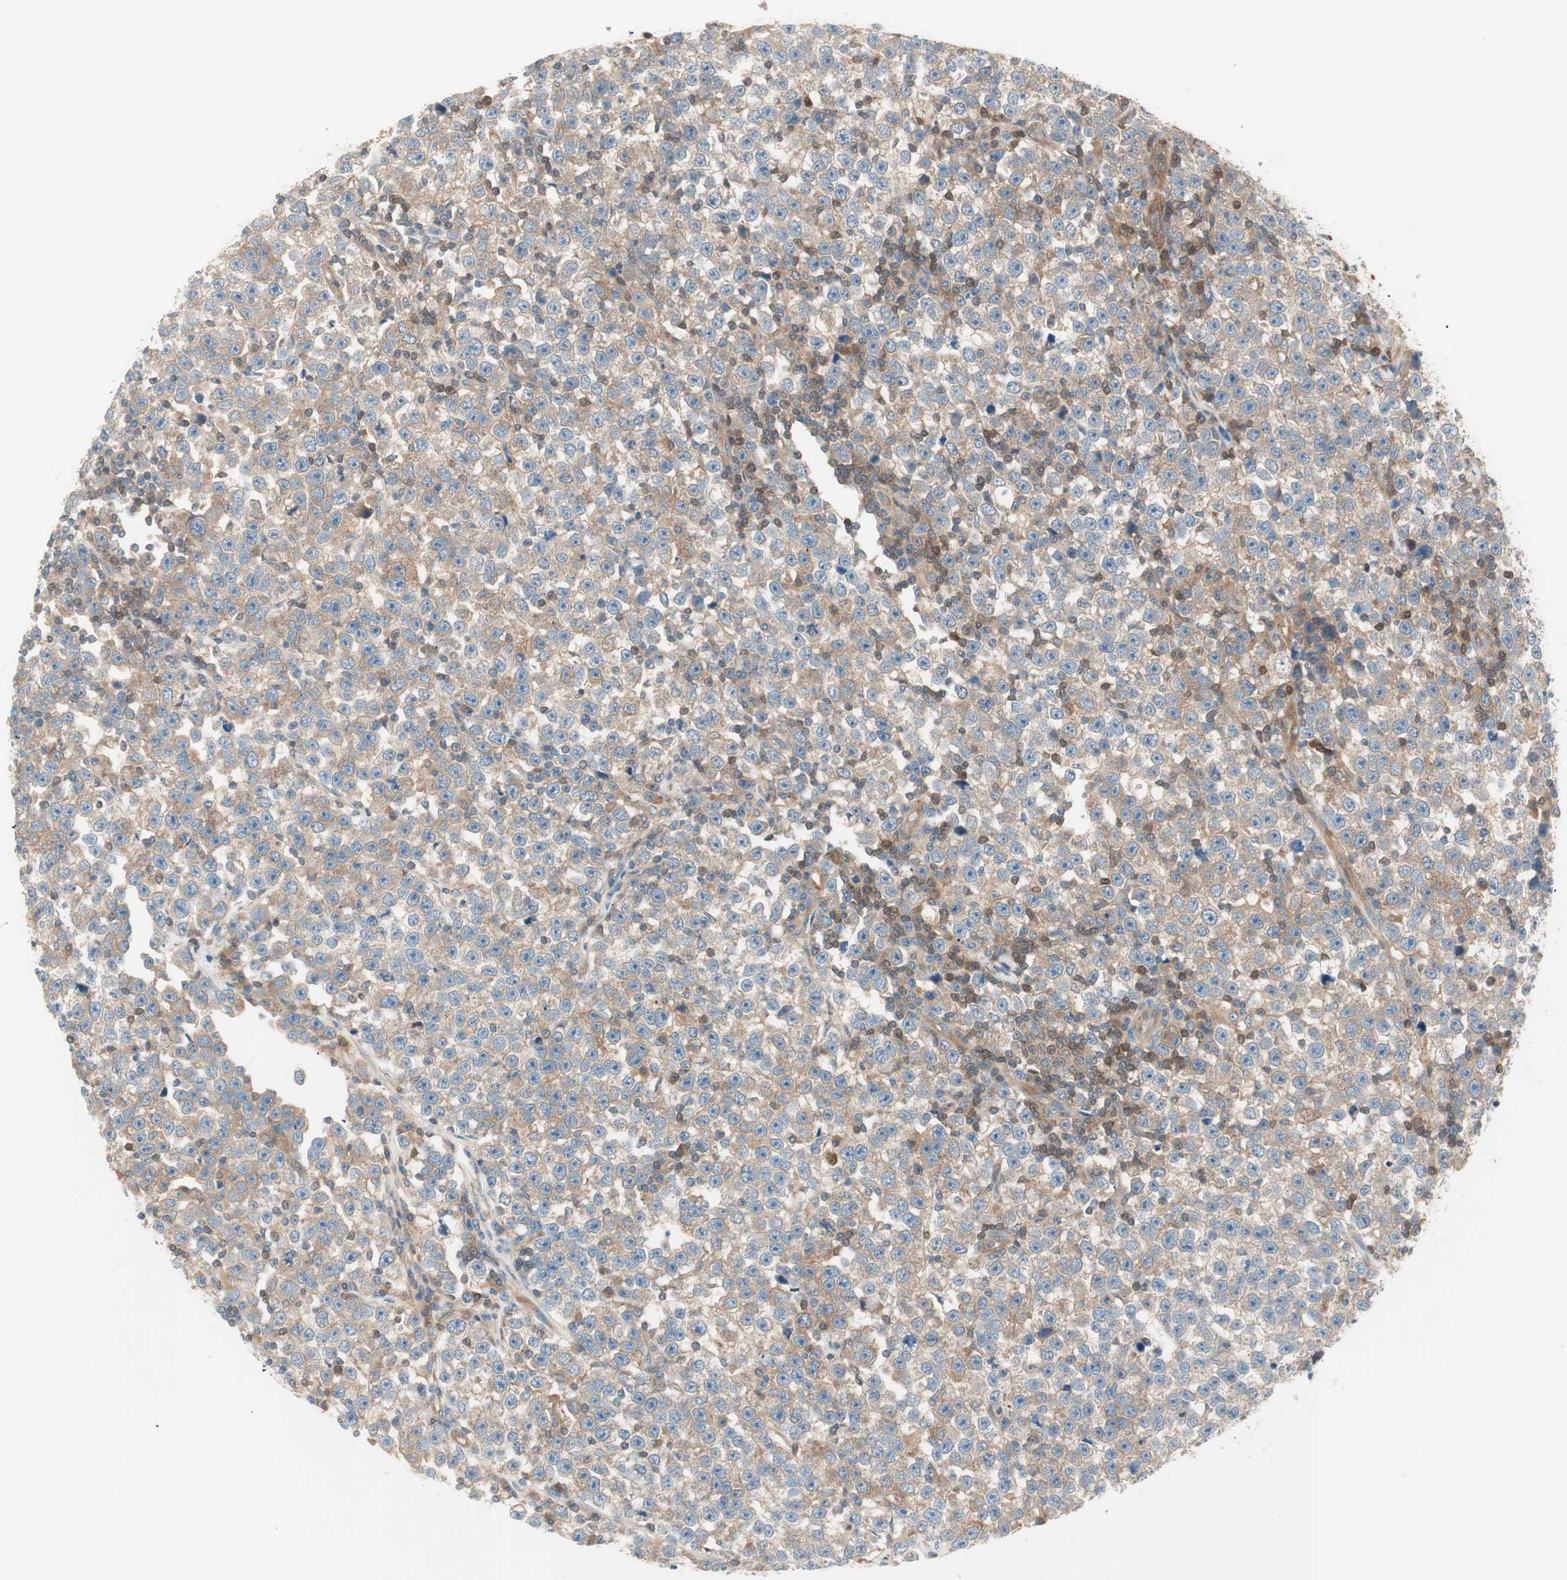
{"staining": {"intensity": "moderate", "quantity": ">75%", "location": "cytoplasmic/membranous"}, "tissue": "testis cancer", "cell_type": "Tumor cells", "image_type": "cancer", "snomed": [{"axis": "morphology", "description": "Seminoma, NOS"}, {"axis": "topography", "description": "Testis"}], "caption": "This histopathology image demonstrates immunohistochemistry (IHC) staining of human testis seminoma, with medium moderate cytoplasmic/membranous staining in approximately >75% of tumor cells.", "gene": "GALT", "patient": {"sex": "male", "age": 43}}